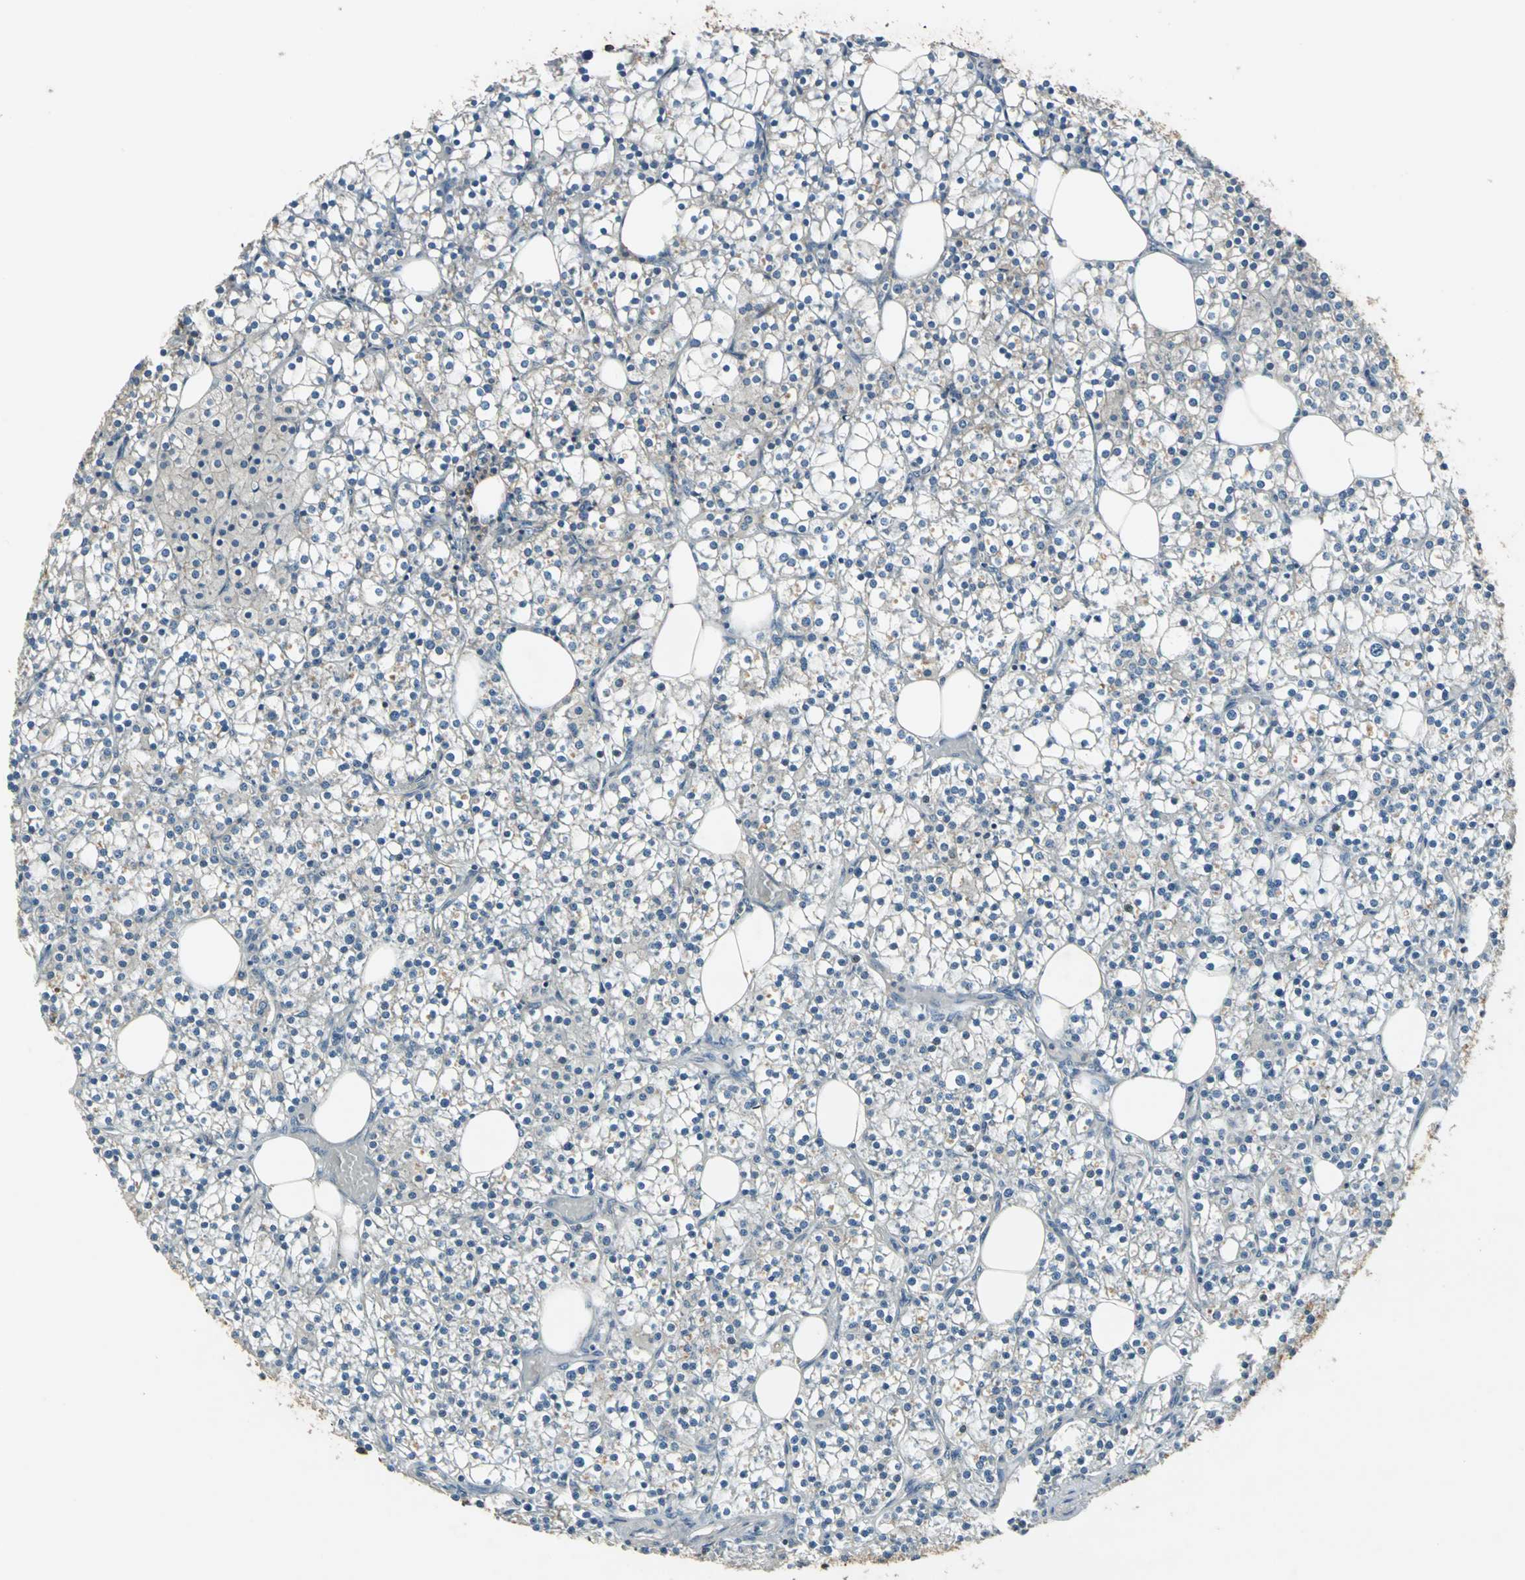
{"staining": {"intensity": "negative", "quantity": "none", "location": "none"}, "tissue": "parathyroid gland", "cell_type": "Glandular cells", "image_type": "normal", "snomed": [{"axis": "morphology", "description": "Normal tissue, NOS"}, {"axis": "topography", "description": "Parathyroid gland"}], "caption": "There is no significant expression in glandular cells of parathyroid gland. The staining was performed using DAB (3,3'-diaminobenzidine) to visualize the protein expression in brown, while the nuclei were stained in blue with hematoxylin (Magnification: 20x).", "gene": "PRKCA", "patient": {"sex": "female", "age": 63}}